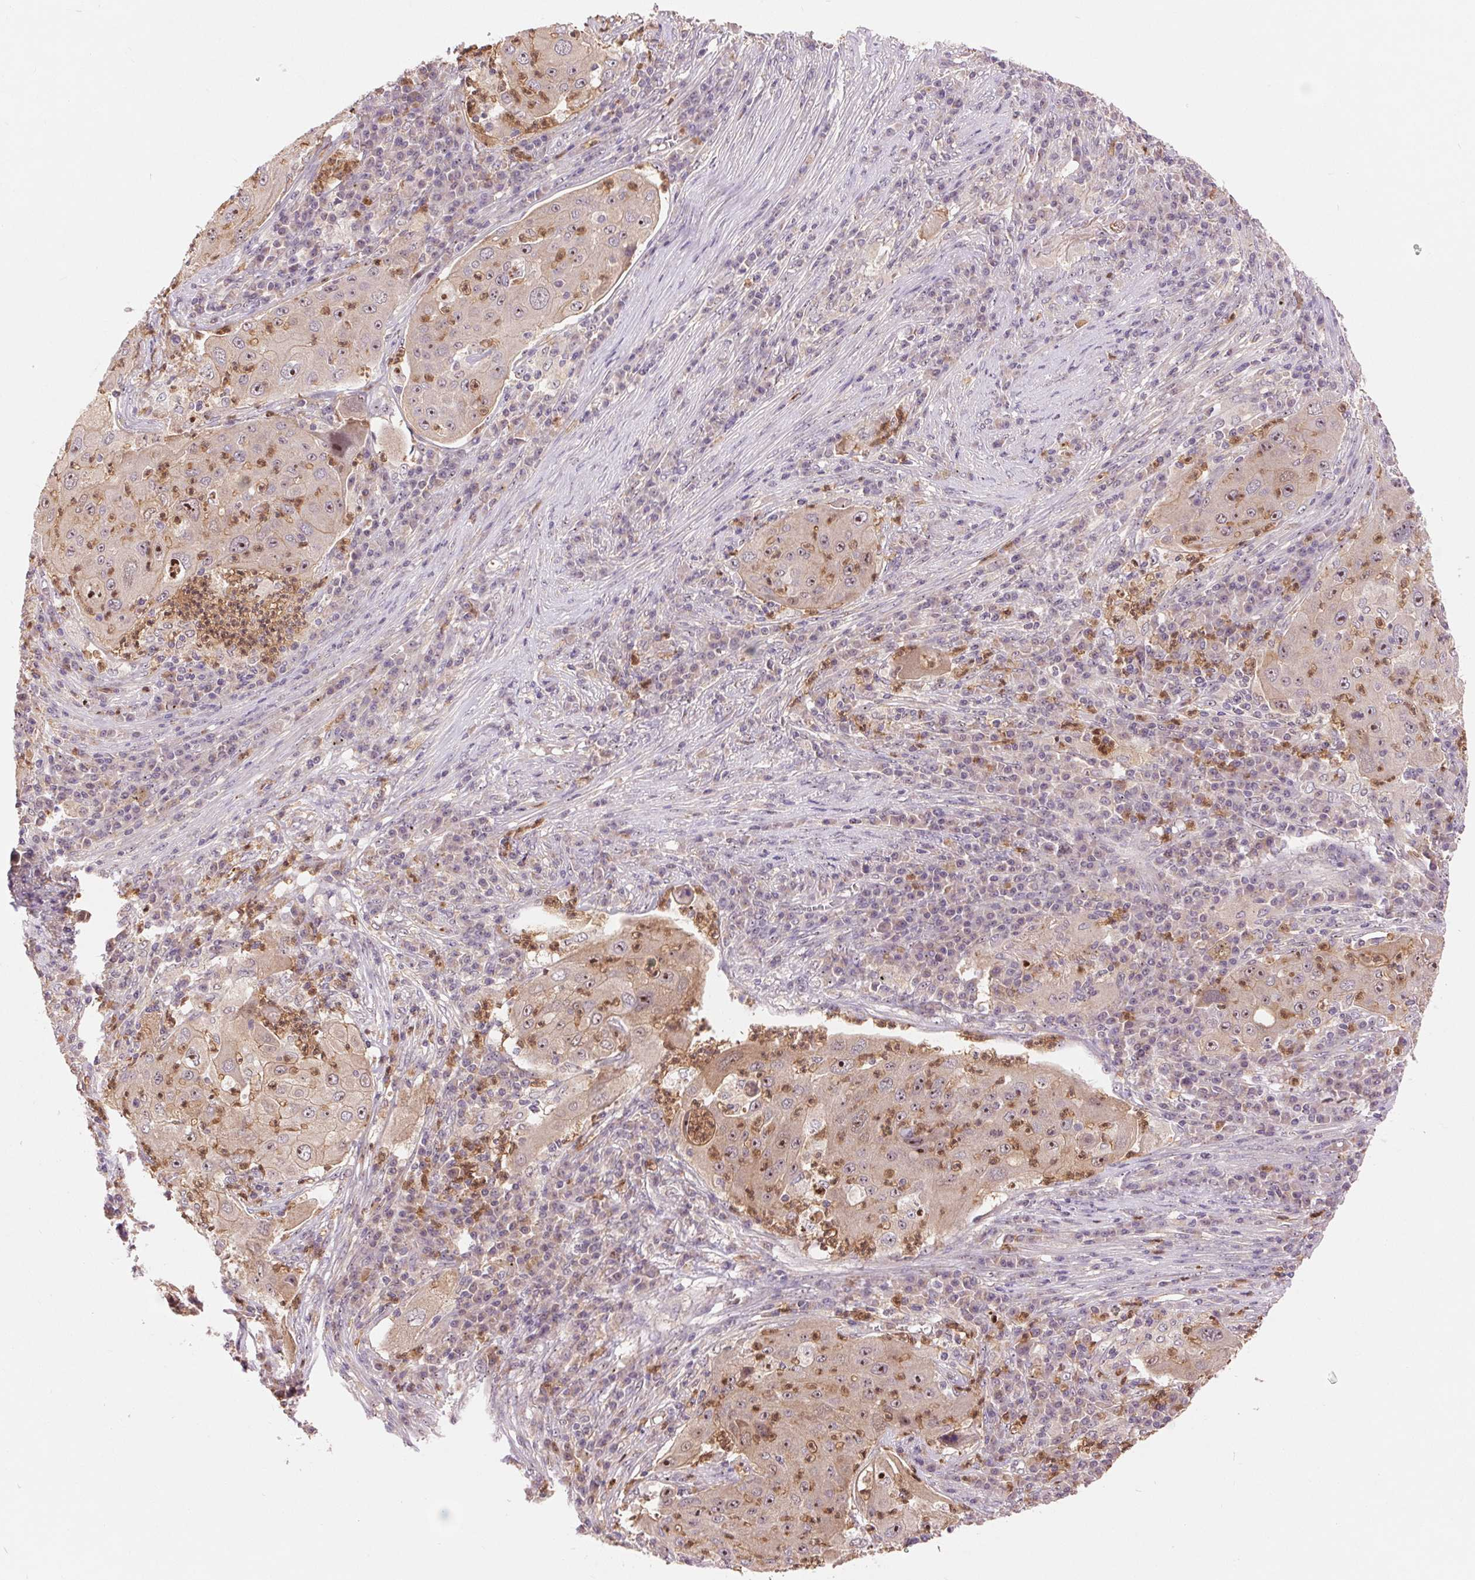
{"staining": {"intensity": "moderate", "quantity": "25%-75%", "location": "nuclear"}, "tissue": "lung cancer", "cell_type": "Tumor cells", "image_type": "cancer", "snomed": [{"axis": "morphology", "description": "Squamous cell carcinoma, NOS"}, {"axis": "topography", "description": "Lung"}], "caption": "Immunohistochemical staining of lung cancer (squamous cell carcinoma) shows medium levels of moderate nuclear staining in approximately 25%-75% of tumor cells.", "gene": "RANBP3L", "patient": {"sex": "female", "age": 59}}